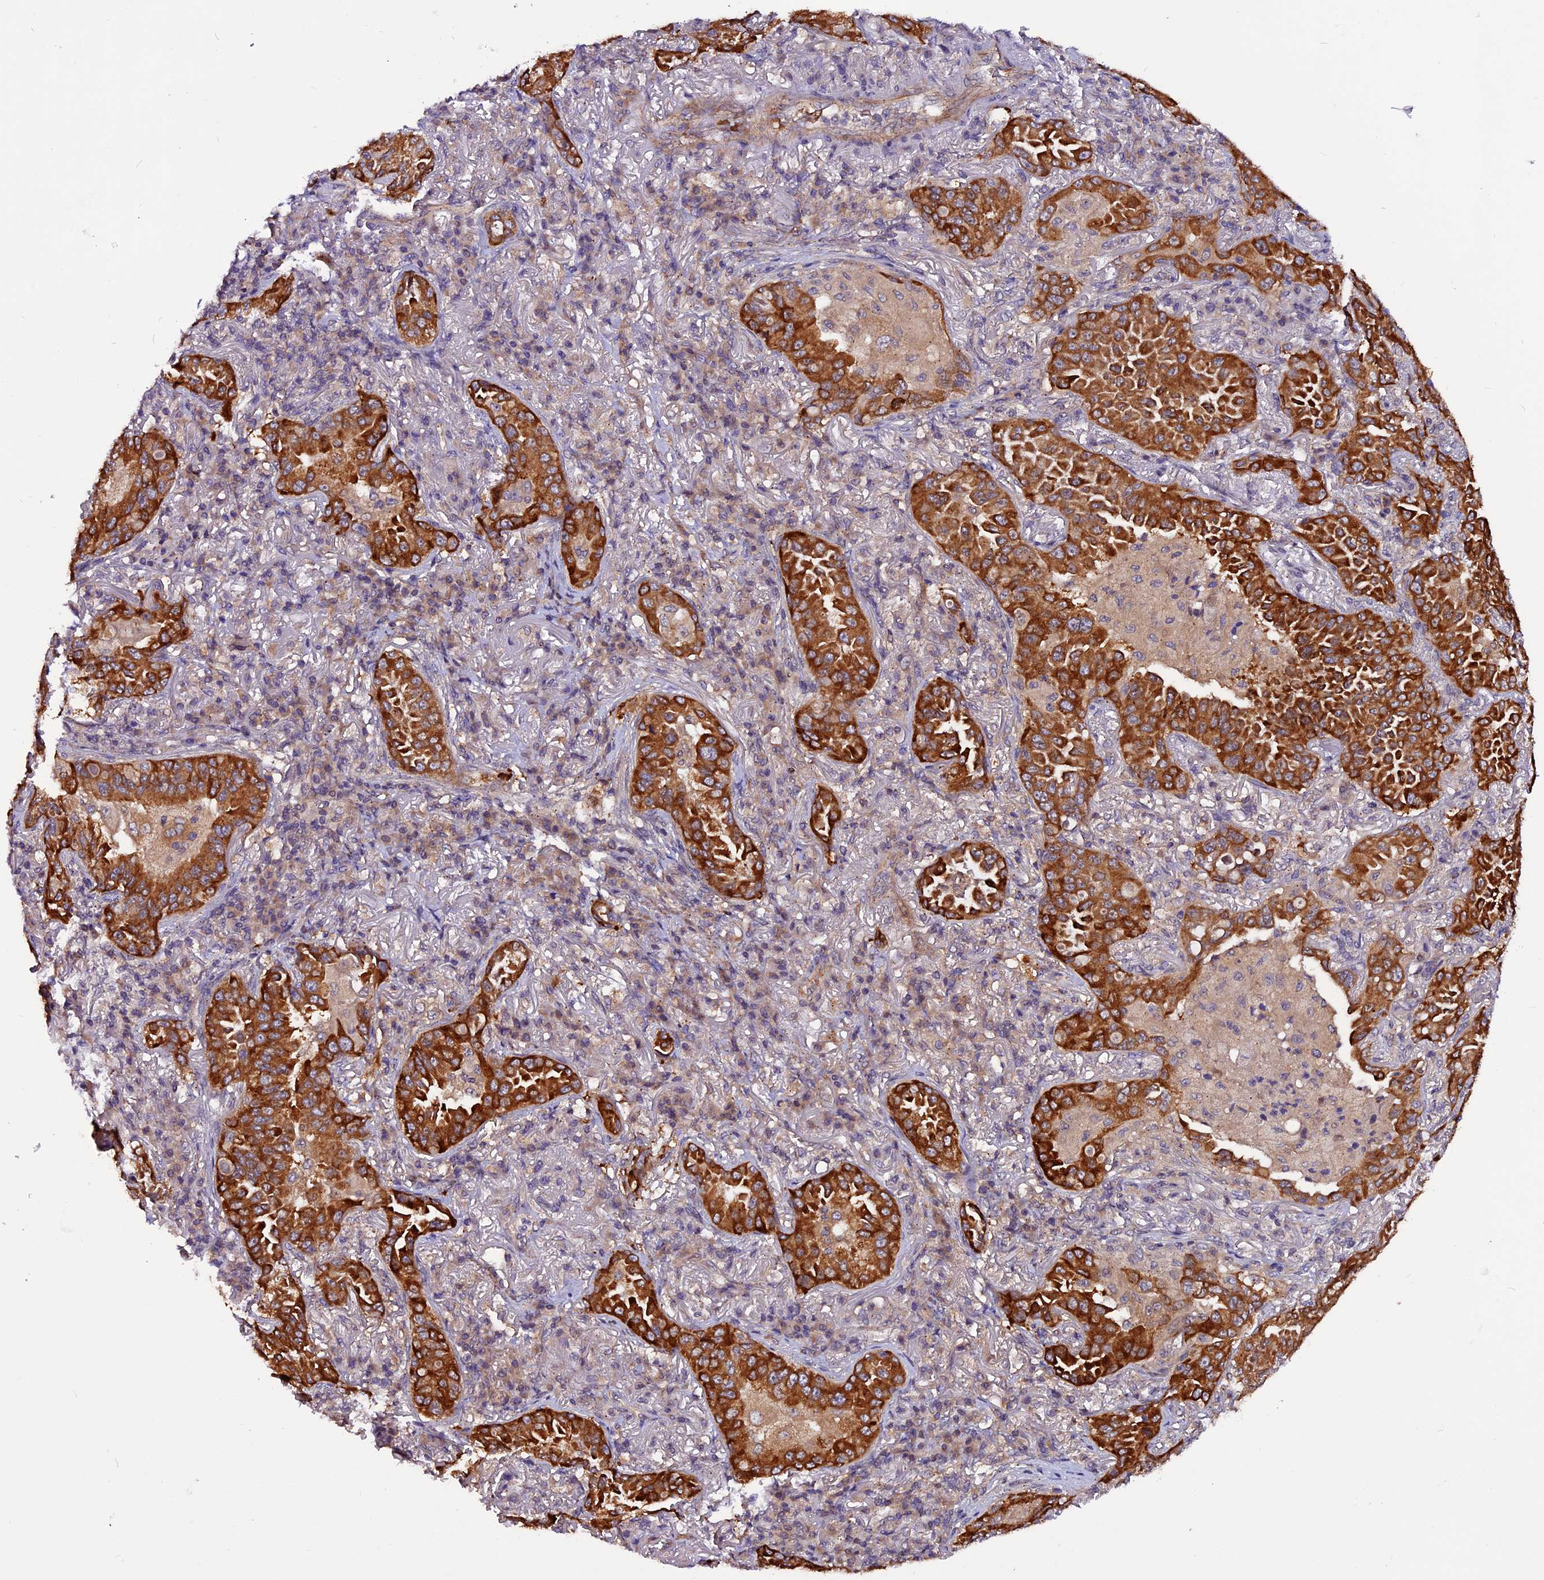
{"staining": {"intensity": "strong", "quantity": ">75%", "location": "cytoplasmic/membranous"}, "tissue": "lung cancer", "cell_type": "Tumor cells", "image_type": "cancer", "snomed": [{"axis": "morphology", "description": "Adenocarcinoma, NOS"}, {"axis": "topography", "description": "Lung"}], "caption": "Protein analysis of adenocarcinoma (lung) tissue reveals strong cytoplasmic/membranous positivity in approximately >75% of tumor cells. Immunohistochemistry (ihc) stains the protein in brown and the nuclei are stained blue.", "gene": "RINL", "patient": {"sex": "female", "age": 69}}